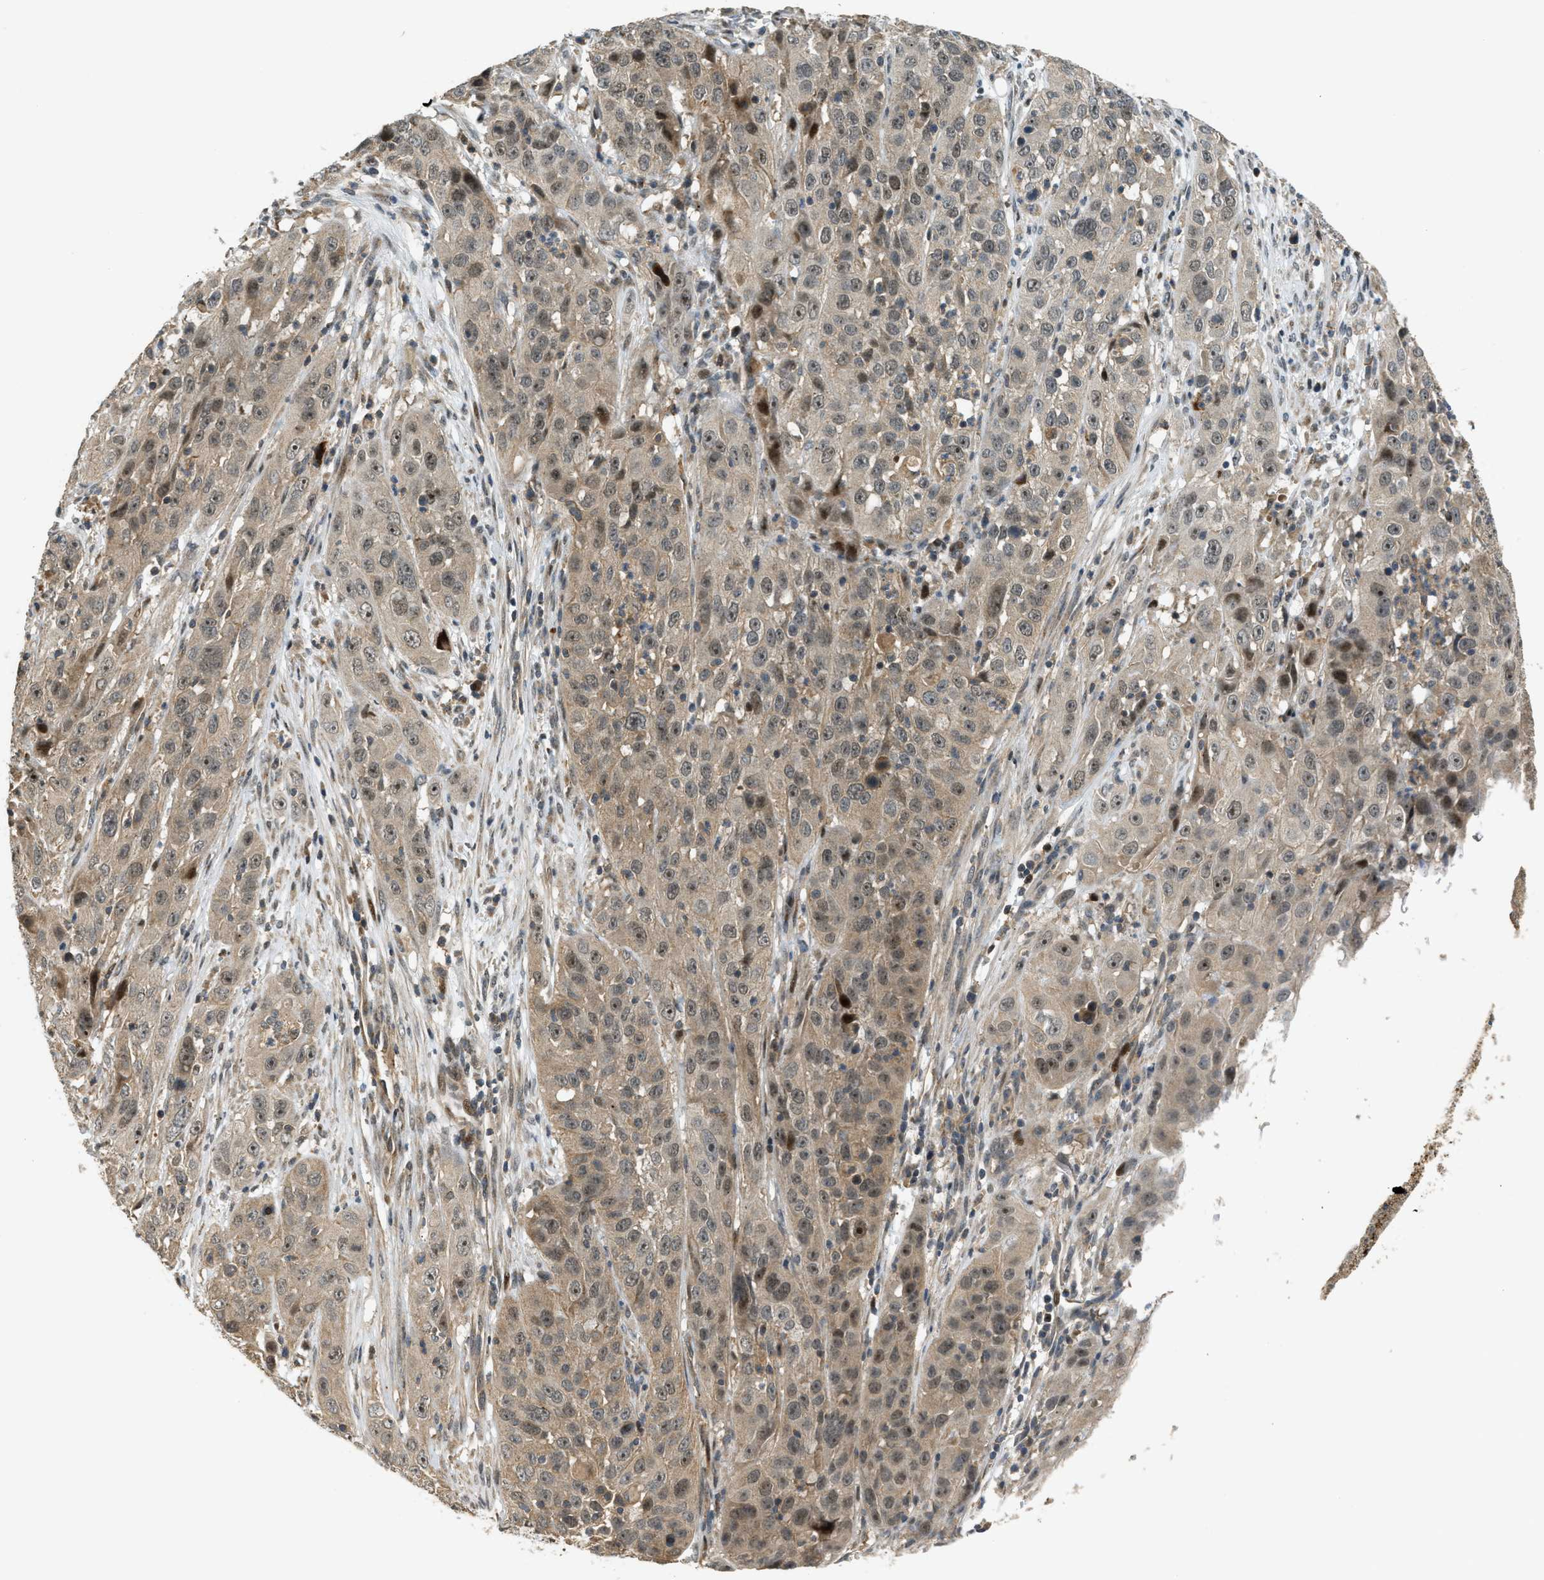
{"staining": {"intensity": "weak", "quantity": "25%-75%", "location": "cytoplasmic/membranous,nuclear"}, "tissue": "cervical cancer", "cell_type": "Tumor cells", "image_type": "cancer", "snomed": [{"axis": "morphology", "description": "Squamous cell carcinoma, NOS"}, {"axis": "topography", "description": "Cervix"}], "caption": "Tumor cells demonstrate weak cytoplasmic/membranous and nuclear expression in approximately 25%-75% of cells in squamous cell carcinoma (cervical).", "gene": "TRAPPC14", "patient": {"sex": "female", "age": 32}}